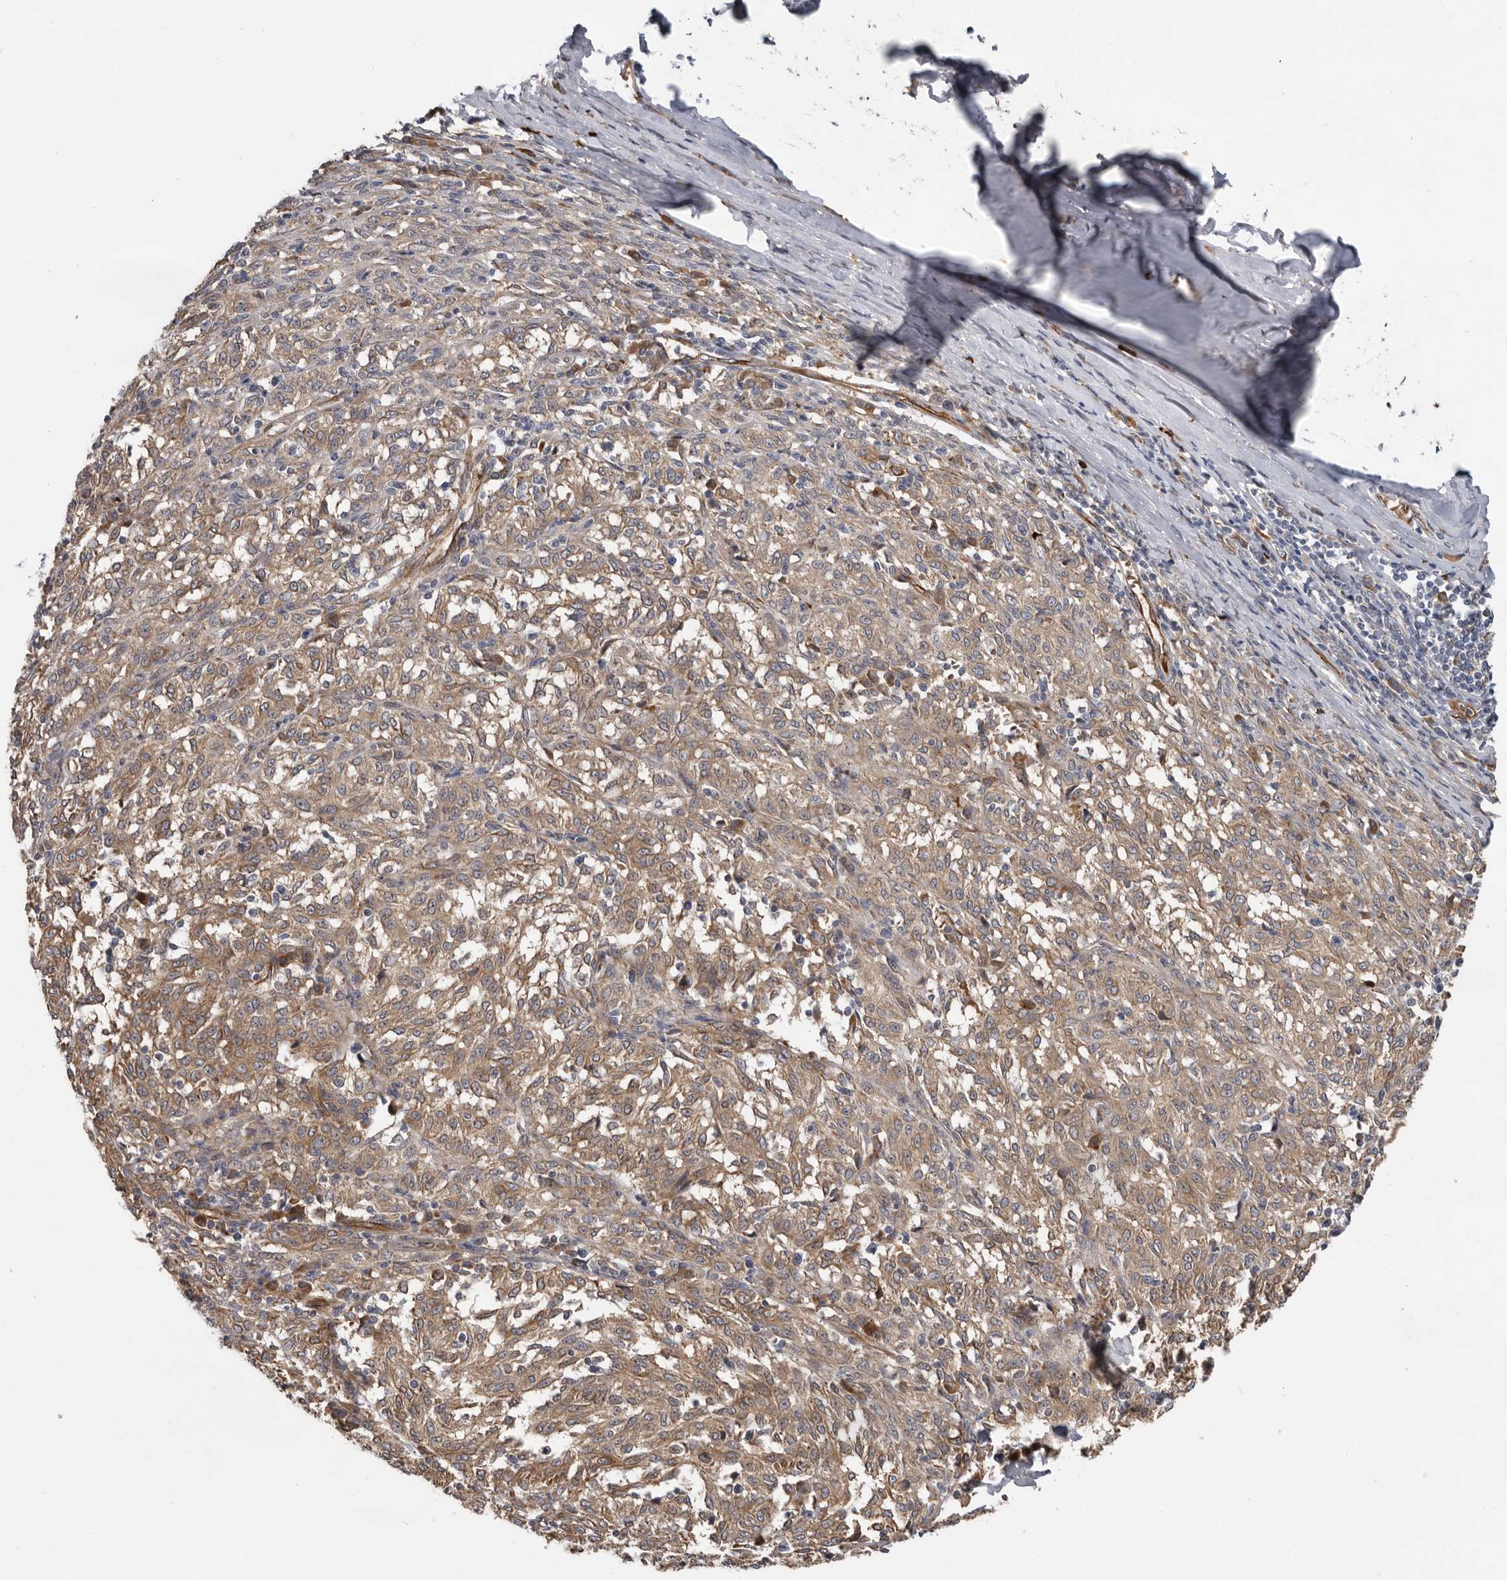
{"staining": {"intensity": "weak", "quantity": ">75%", "location": "cytoplasmic/membranous"}, "tissue": "melanoma", "cell_type": "Tumor cells", "image_type": "cancer", "snomed": [{"axis": "morphology", "description": "Malignant melanoma, NOS"}, {"axis": "topography", "description": "Skin"}], "caption": "Immunohistochemical staining of human malignant melanoma exhibits low levels of weak cytoplasmic/membranous protein staining in approximately >75% of tumor cells.", "gene": "MTF1", "patient": {"sex": "female", "age": 72}}